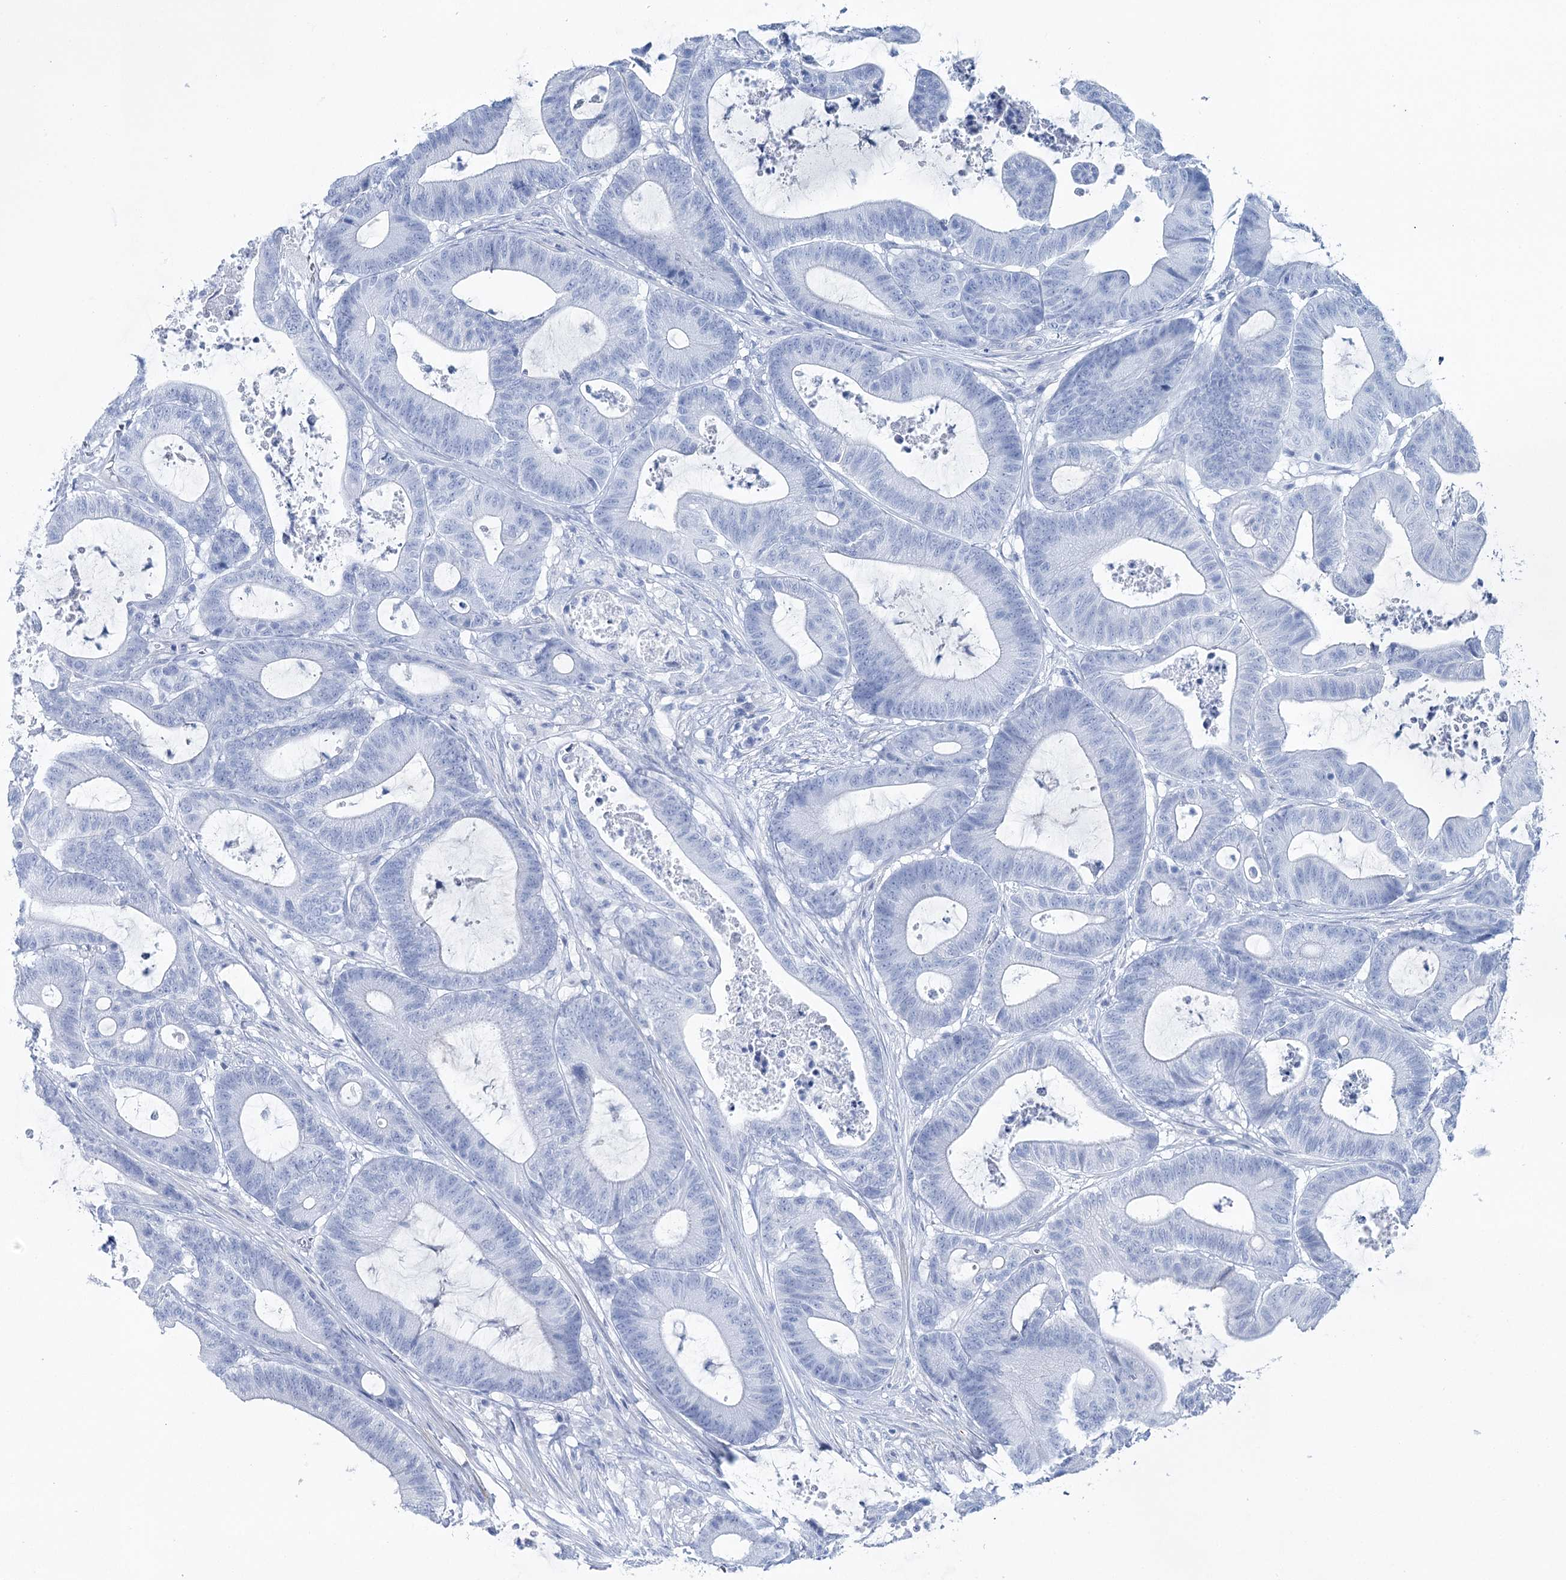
{"staining": {"intensity": "negative", "quantity": "none", "location": "none"}, "tissue": "colorectal cancer", "cell_type": "Tumor cells", "image_type": "cancer", "snomed": [{"axis": "morphology", "description": "Adenocarcinoma, NOS"}, {"axis": "topography", "description": "Colon"}], "caption": "Immunohistochemistry image of colorectal cancer (adenocarcinoma) stained for a protein (brown), which reveals no positivity in tumor cells.", "gene": "CSN3", "patient": {"sex": "female", "age": 84}}